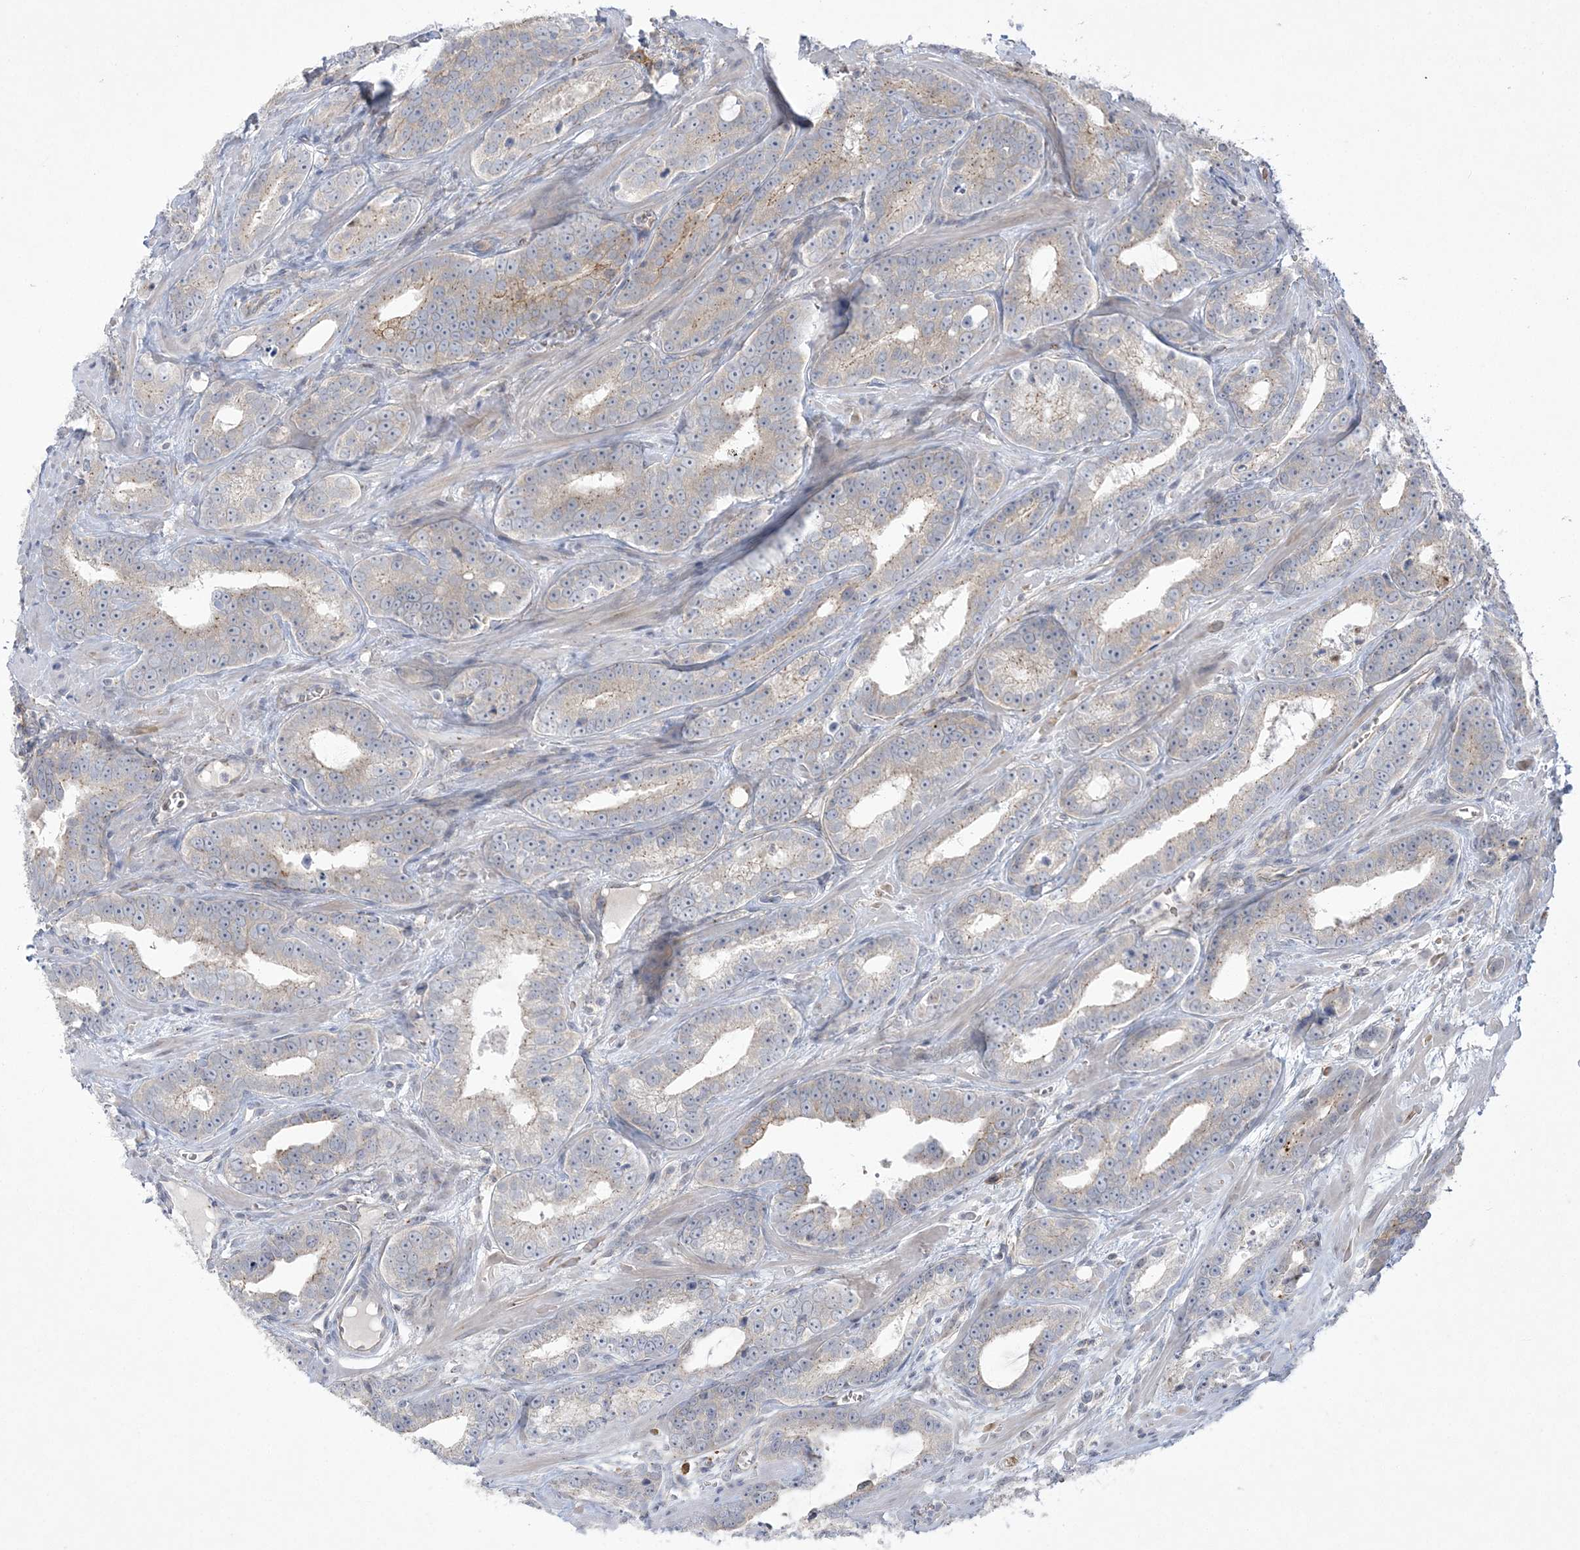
{"staining": {"intensity": "moderate", "quantity": "<25%", "location": "cytoplasmic/membranous"}, "tissue": "prostate cancer", "cell_type": "Tumor cells", "image_type": "cancer", "snomed": [{"axis": "morphology", "description": "Adenocarcinoma, High grade"}, {"axis": "topography", "description": "Prostate"}], "caption": "Immunohistochemical staining of human prostate high-grade adenocarcinoma displays low levels of moderate cytoplasmic/membranous expression in about <25% of tumor cells.", "gene": "ADAMTS12", "patient": {"sex": "male", "age": 62}}